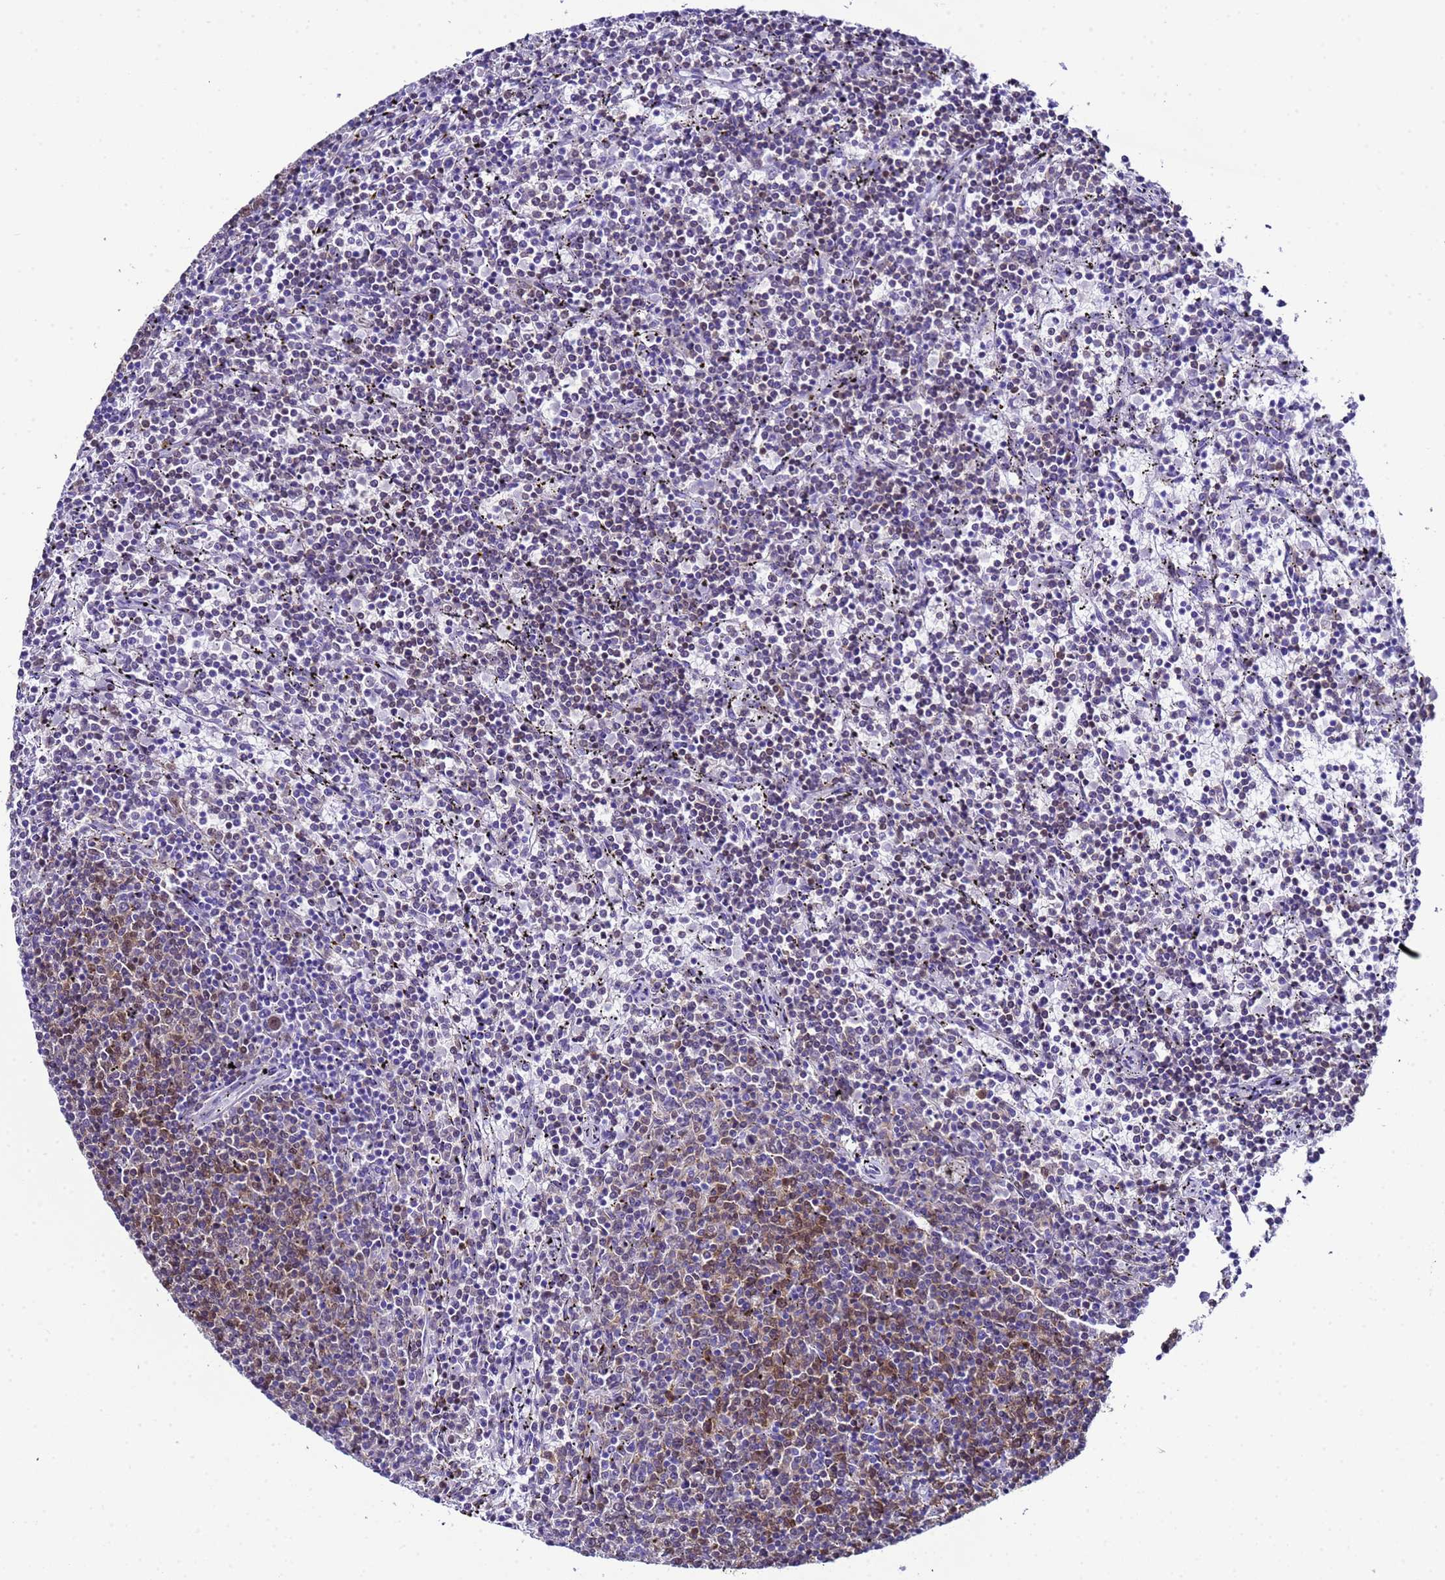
{"staining": {"intensity": "moderate", "quantity": "<25%", "location": "cytoplasmic/membranous,nuclear"}, "tissue": "lymphoma", "cell_type": "Tumor cells", "image_type": "cancer", "snomed": [{"axis": "morphology", "description": "Malignant lymphoma, non-Hodgkin's type, Low grade"}, {"axis": "topography", "description": "Spleen"}], "caption": "Malignant lymphoma, non-Hodgkin's type (low-grade) stained for a protein demonstrates moderate cytoplasmic/membranous and nuclear positivity in tumor cells.", "gene": "BCL7A", "patient": {"sex": "female", "age": 50}}